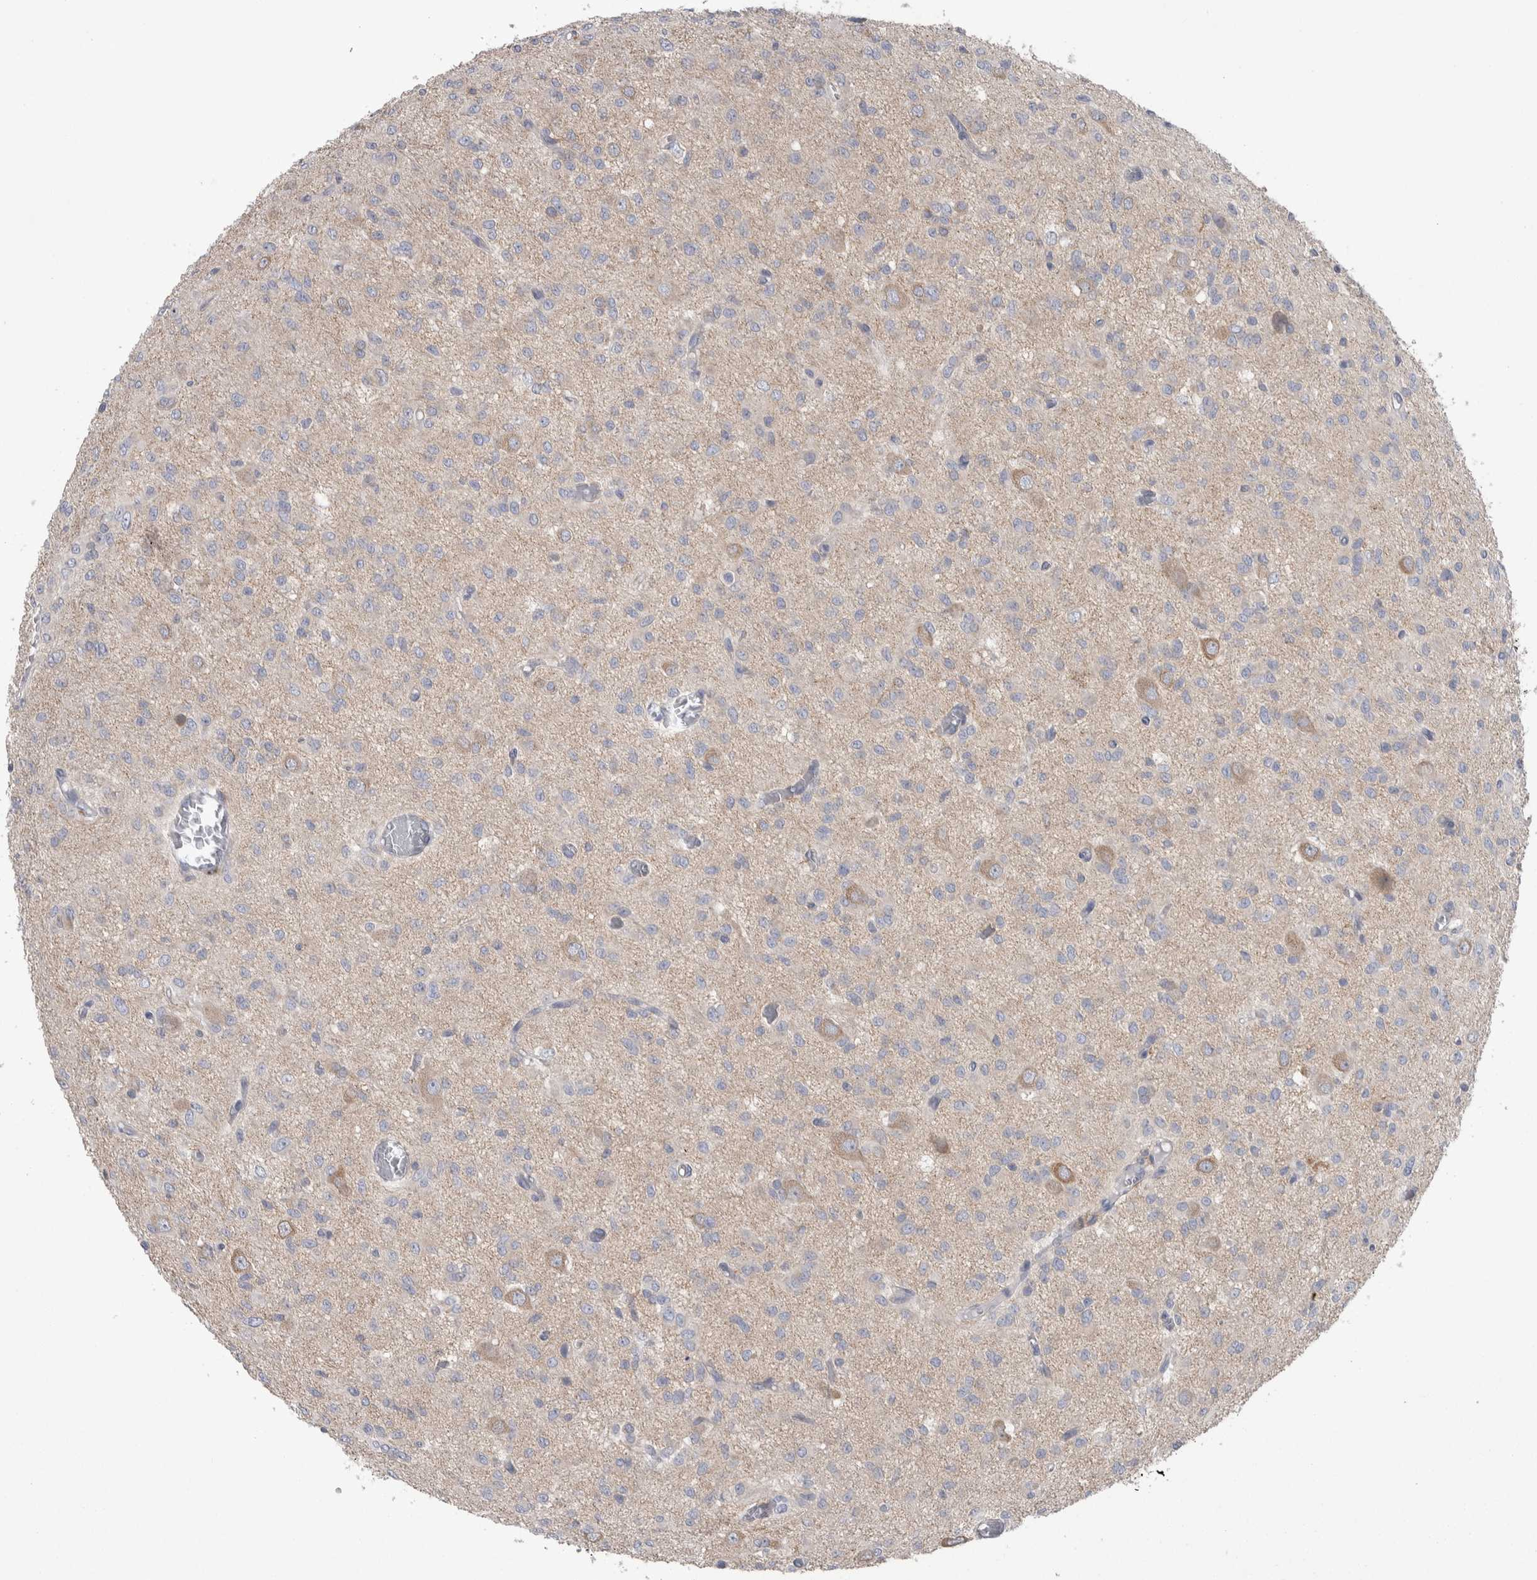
{"staining": {"intensity": "weak", "quantity": "<25%", "location": "cytoplasmic/membranous"}, "tissue": "glioma", "cell_type": "Tumor cells", "image_type": "cancer", "snomed": [{"axis": "morphology", "description": "Glioma, malignant, High grade"}, {"axis": "topography", "description": "Brain"}], "caption": "Tumor cells are negative for brown protein staining in malignant glioma (high-grade). (Immunohistochemistry, brightfield microscopy, high magnification).", "gene": "GPHN", "patient": {"sex": "female", "age": 59}}